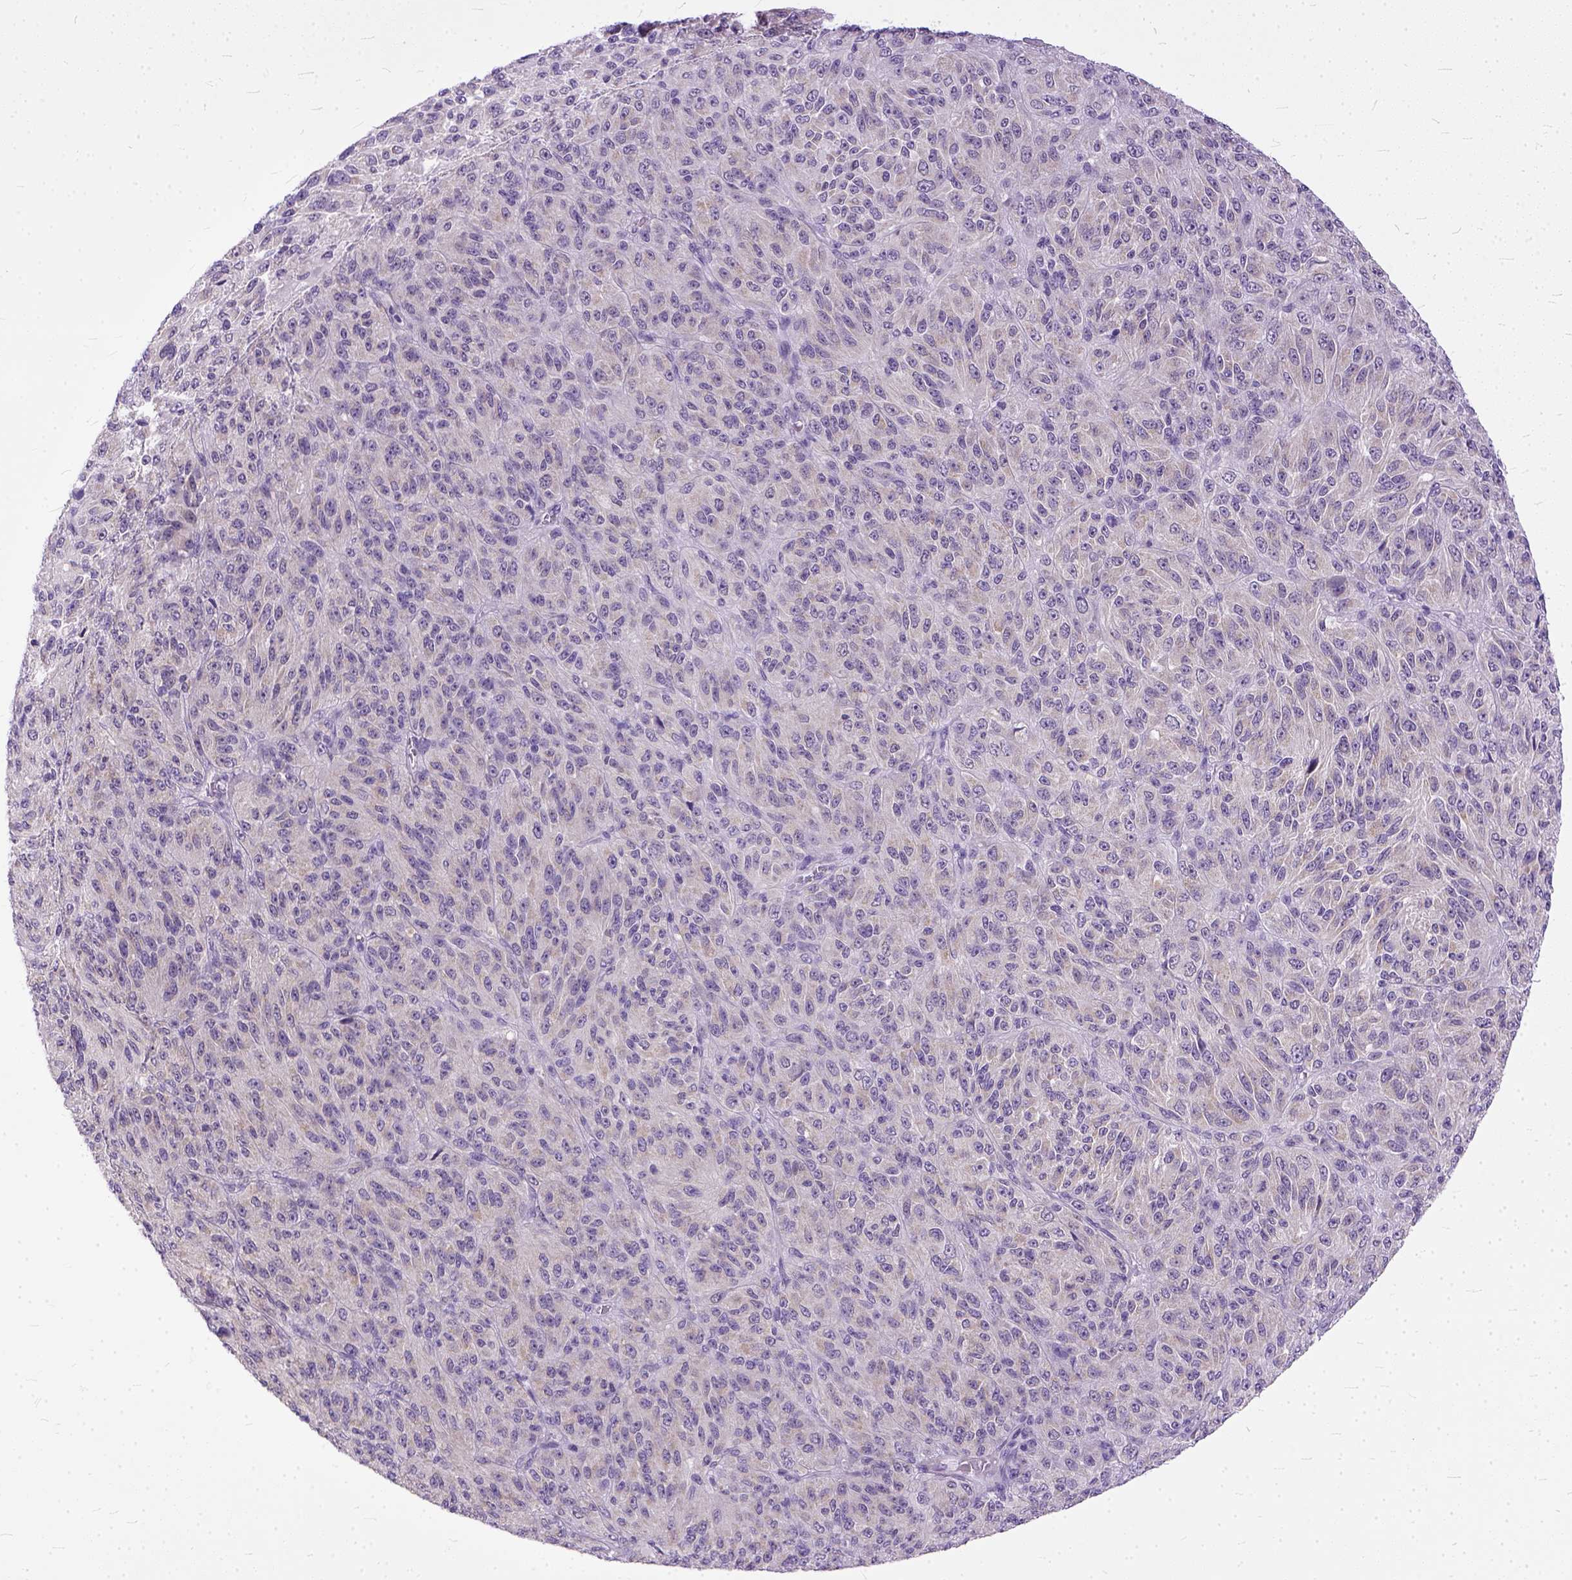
{"staining": {"intensity": "negative", "quantity": "none", "location": "none"}, "tissue": "melanoma", "cell_type": "Tumor cells", "image_type": "cancer", "snomed": [{"axis": "morphology", "description": "Malignant melanoma, Metastatic site"}, {"axis": "topography", "description": "Brain"}], "caption": "Tumor cells are negative for brown protein staining in melanoma. (Stains: DAB (3,3'-diaminobenzidine) immunohistochemistry with hematoxylin counter stain, Microscopy: brightfield microscopy at high magnification).", "gene": "TCEAL7", "patient": {"sex": "female", "age": 56}}